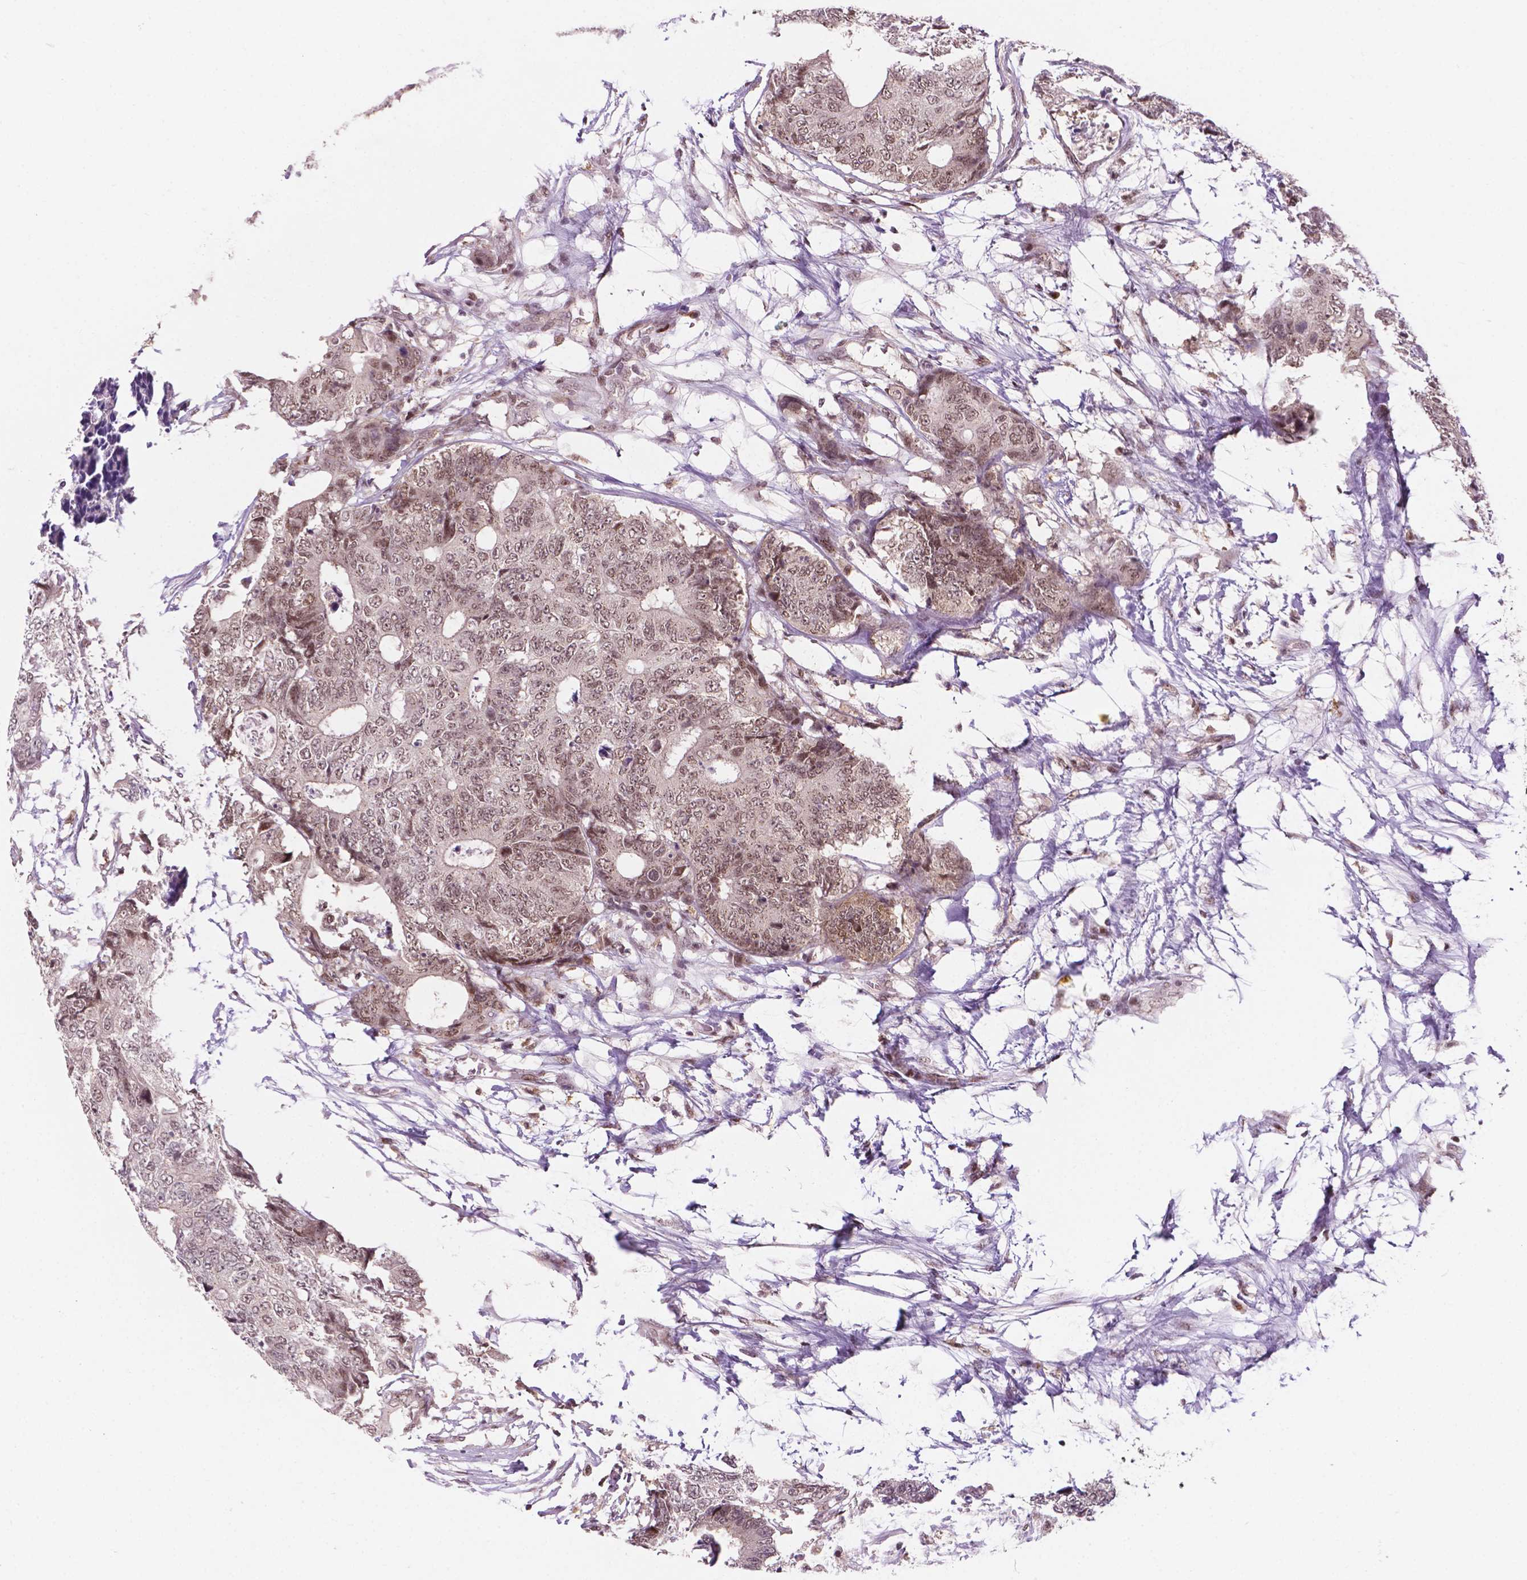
{"staining": {"intensity": "moderate", "quantity": ">75%", "location": "nuclear"}, "tissue": "colorectal cancer", "cell_type": "Tumor cells", "image_type": "cancer", "snomed": [{"axis": "morphology", "description": "Adenocarcinoma, NOS"}, {"axis": "topography", "description": "Colon"}], "caption": "Immunohistochemistry of human colorectal cancer (adenocarcinoma) reveals medium levels of moderate nuclear staining in about >75% of tumor cells.", "gene": "PER2", "patient": {"sex": "female", "age": 48}}